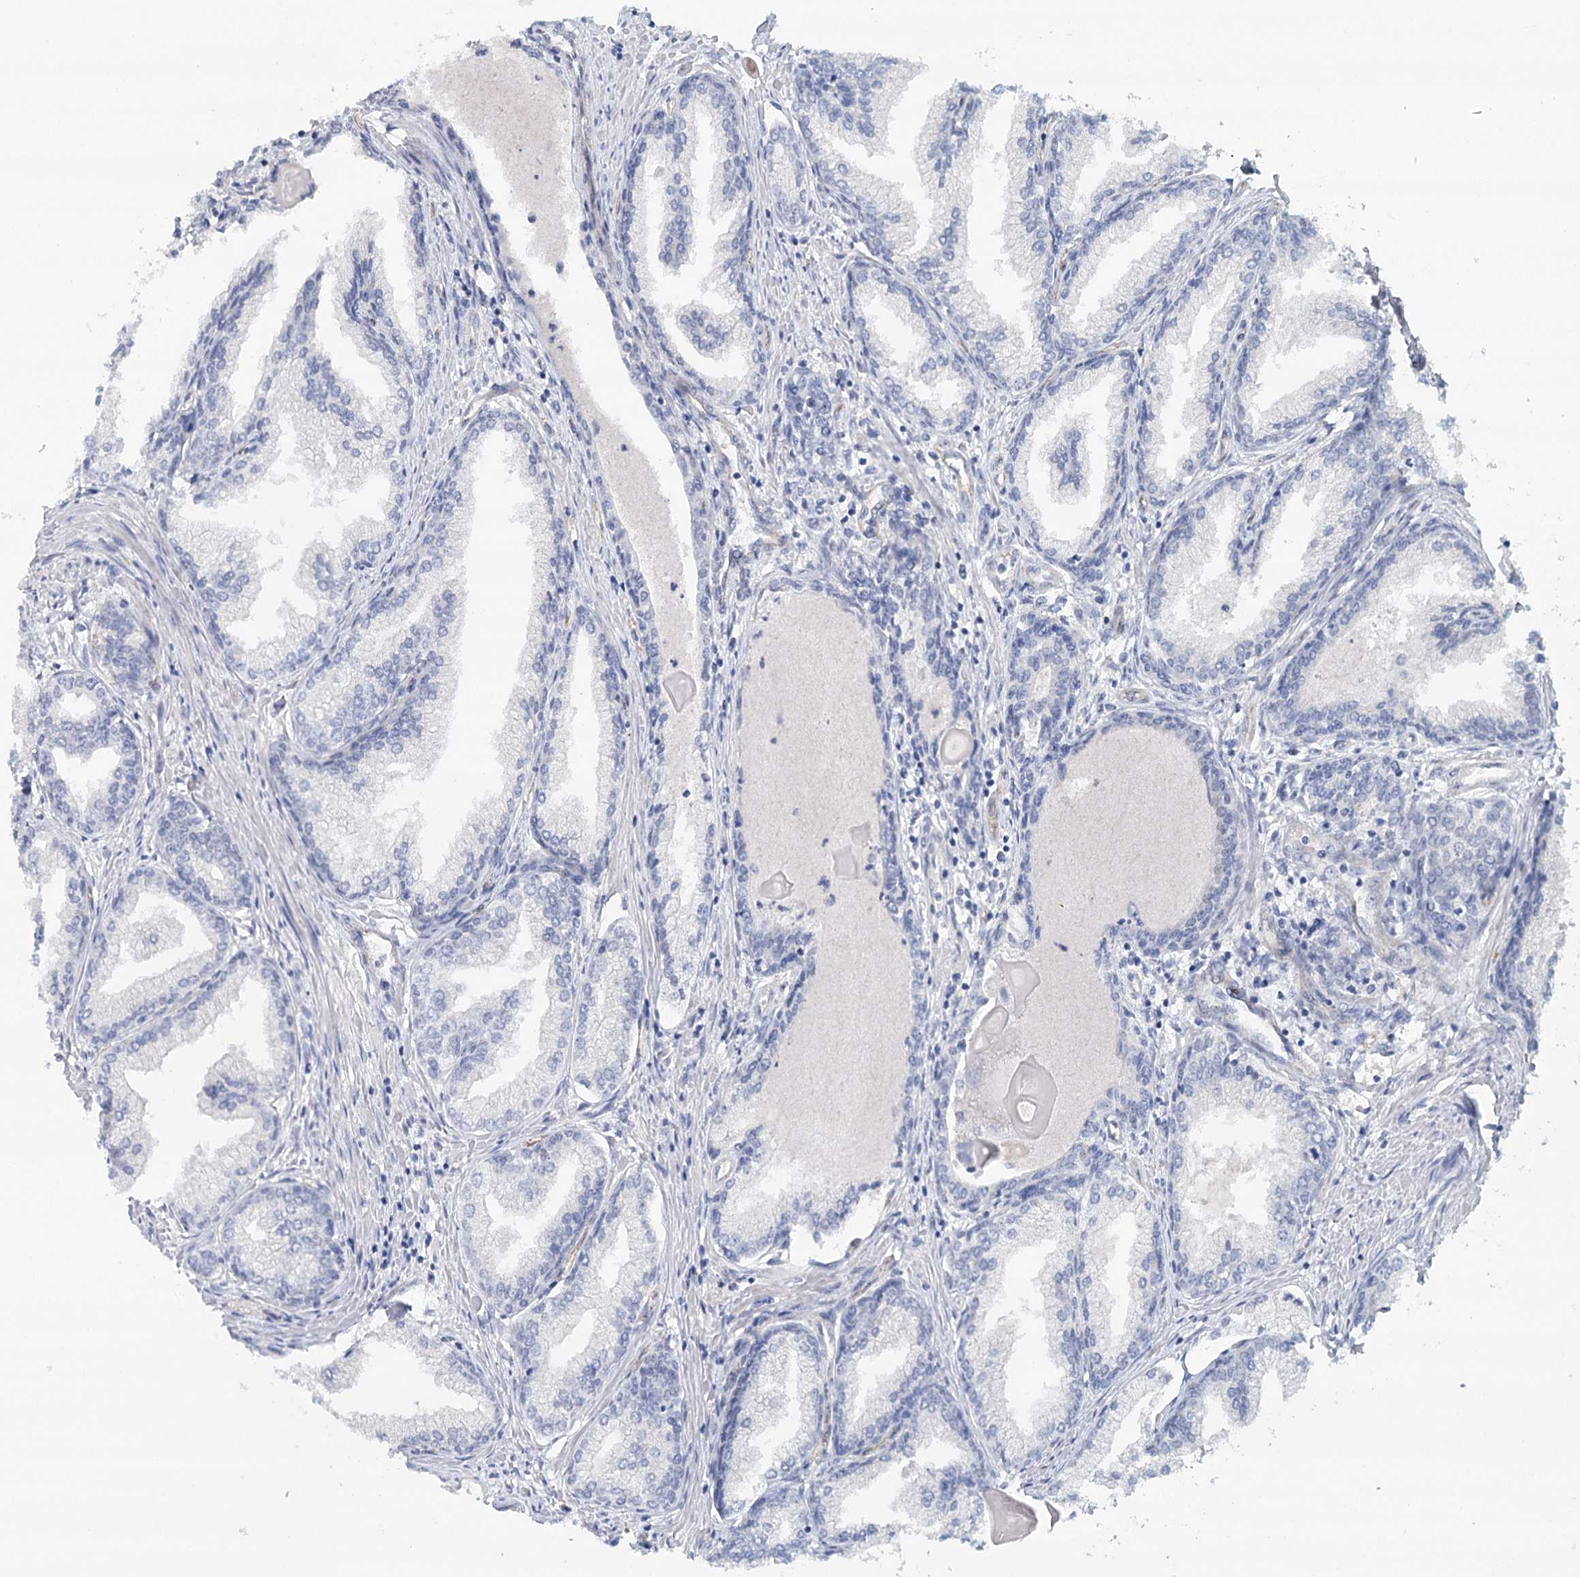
{"staining": {"intensity": "negative", "quantity": "none", "location": "none"}, "tissue": "prostate cancer", "cell_type": "Tumor cells", "image_type": "cancer", "snomed": [{"axis": "morphology", "description": "Adenocarcinoma, High grade"}, {"axis": "topography", "description": "Prostate"}], "caption": "Photomicrograph shows no significant protein positivity in tumor cells of prostate cancer (high-grade adenocarcinoma).", "gene": "SYNPO", "patient": {"sex": "male", "age": 68}}